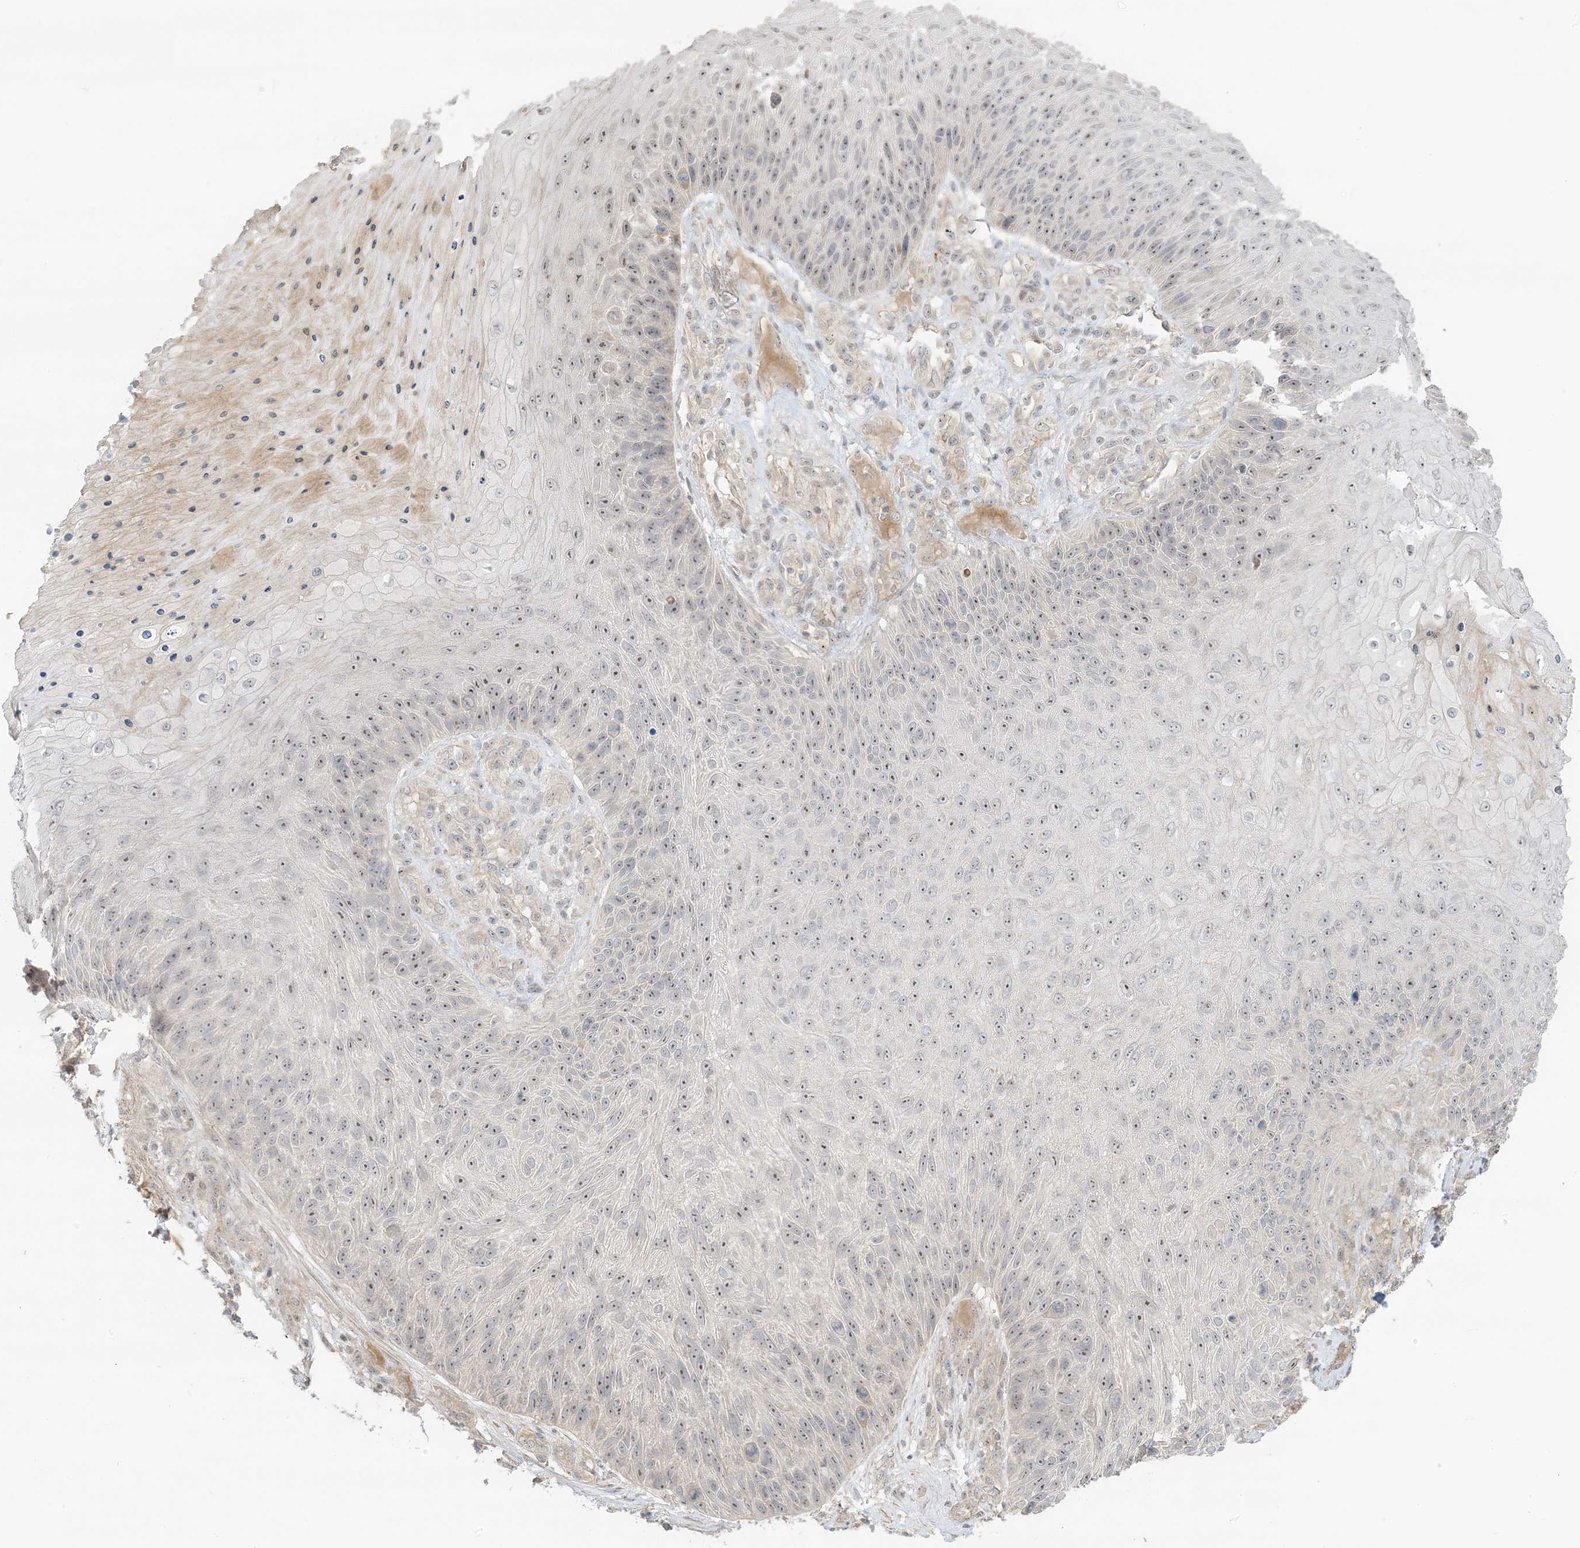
{"staining": {"intensity": "moderate", "quantity": ">75%", "location": "nuclear"}, "tissue": "skin cancer", "cell_type": "Tumor cells", "image_type": "cancer", "snomed": [{"axis": "morphology", "description": "Squamous cell carcinoma, NOS"}, {"axis": "topography", "description": "Skin"}], "caption": "Human squamous cell carcinoma (skin) stained with a protein marker reveals moderate staining in tumor cells.", "gene": "ETAA1", "patient": {"sex": "female", "age": 88}}